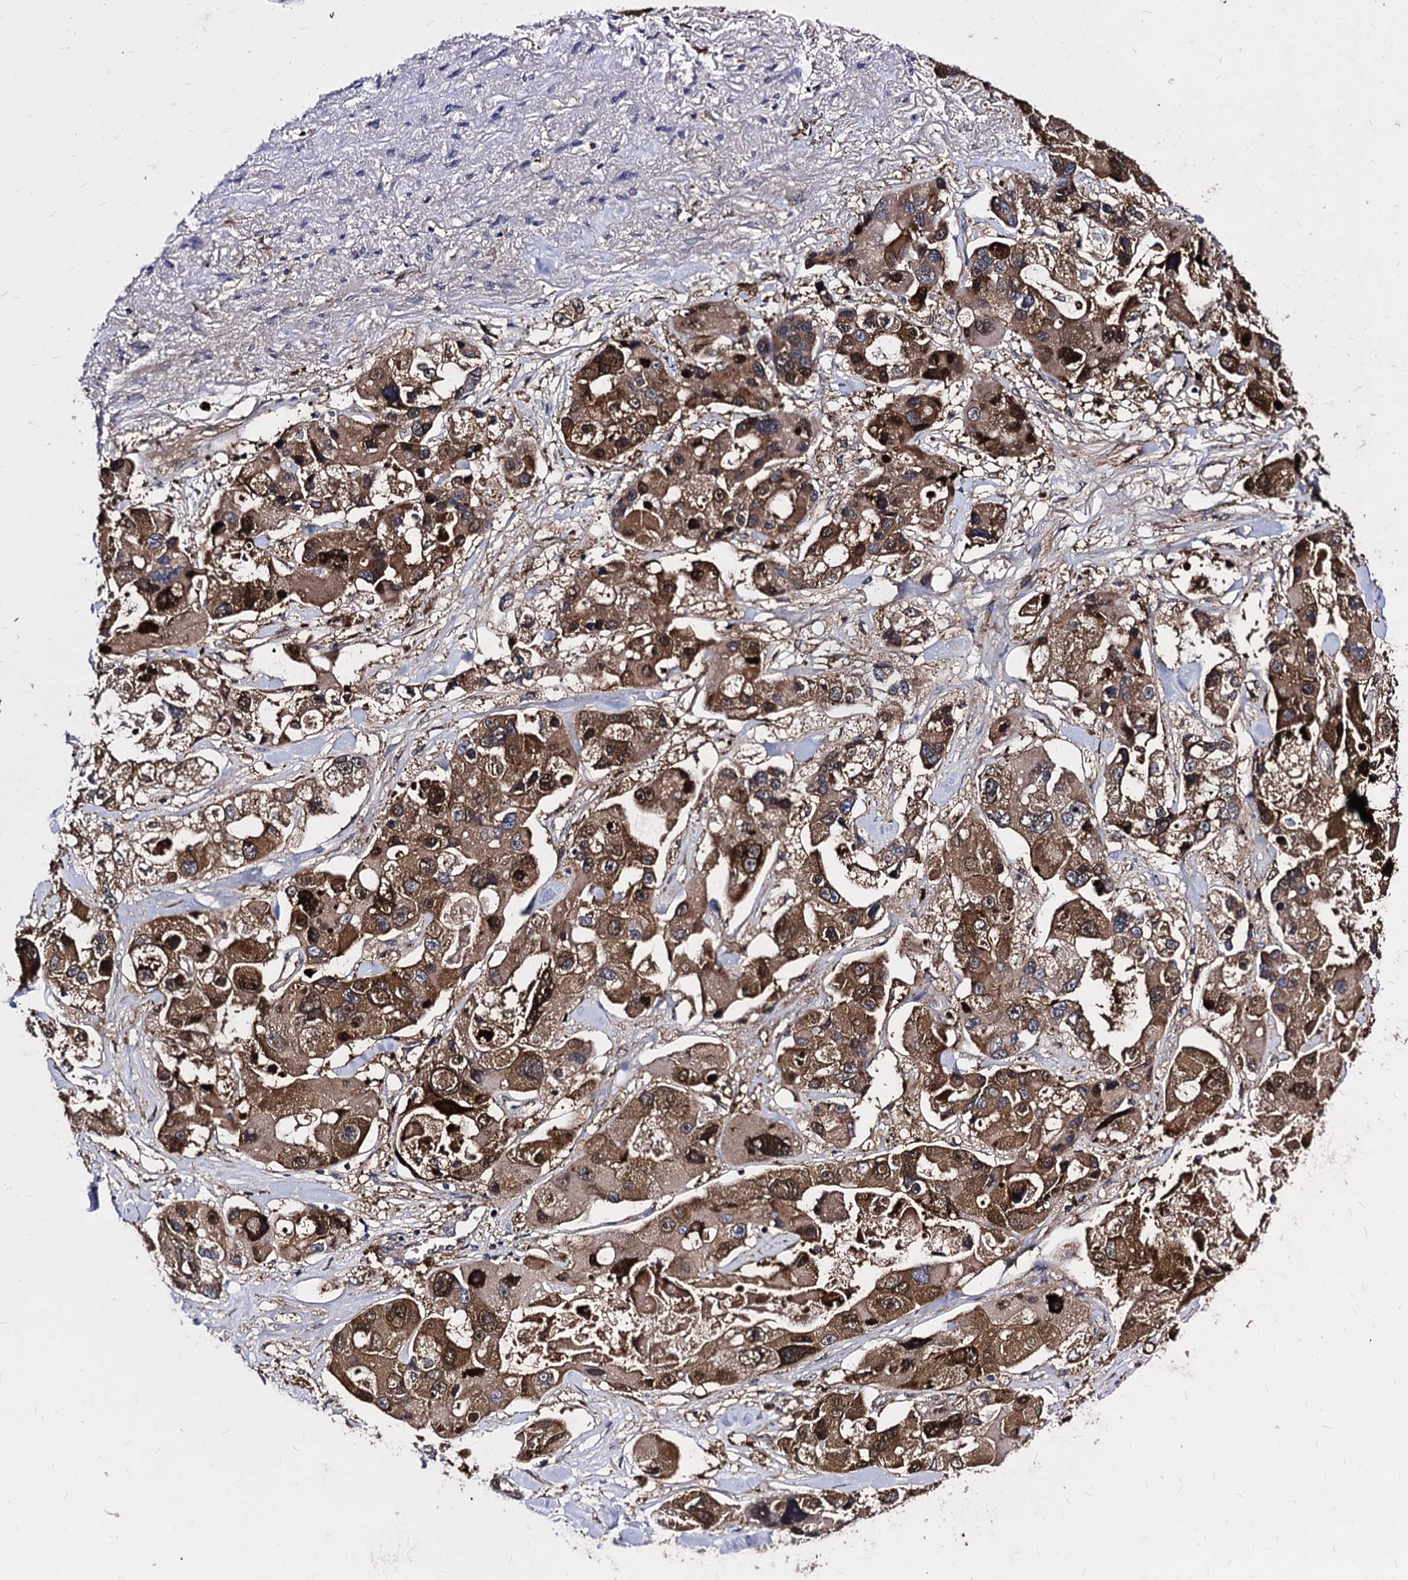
{"staining": {"intensity": "weak", "quantity": ">75%", "location": "cytoplasmic/membranous"}, "tissue": "lung cancer", "cell_type": "Tumor cells", "image_type": "cancer", "snomed": [{"axis": "morphology", "description": "Adenocarcinoma, NOS"}, {"axis": "topography", "description": "Lung"}], "caption": "DAB immunohistochemical staining of human lung cancer (adenocarcinoma) exhibits weak cytoplasmic/membranous protein expression in about >75% of tumor cells. Ihc stains the protein of interest in brown and the nuclei are stained blue.", "gene": "NME1", "patient": {"sex": "female", "age": 54}}